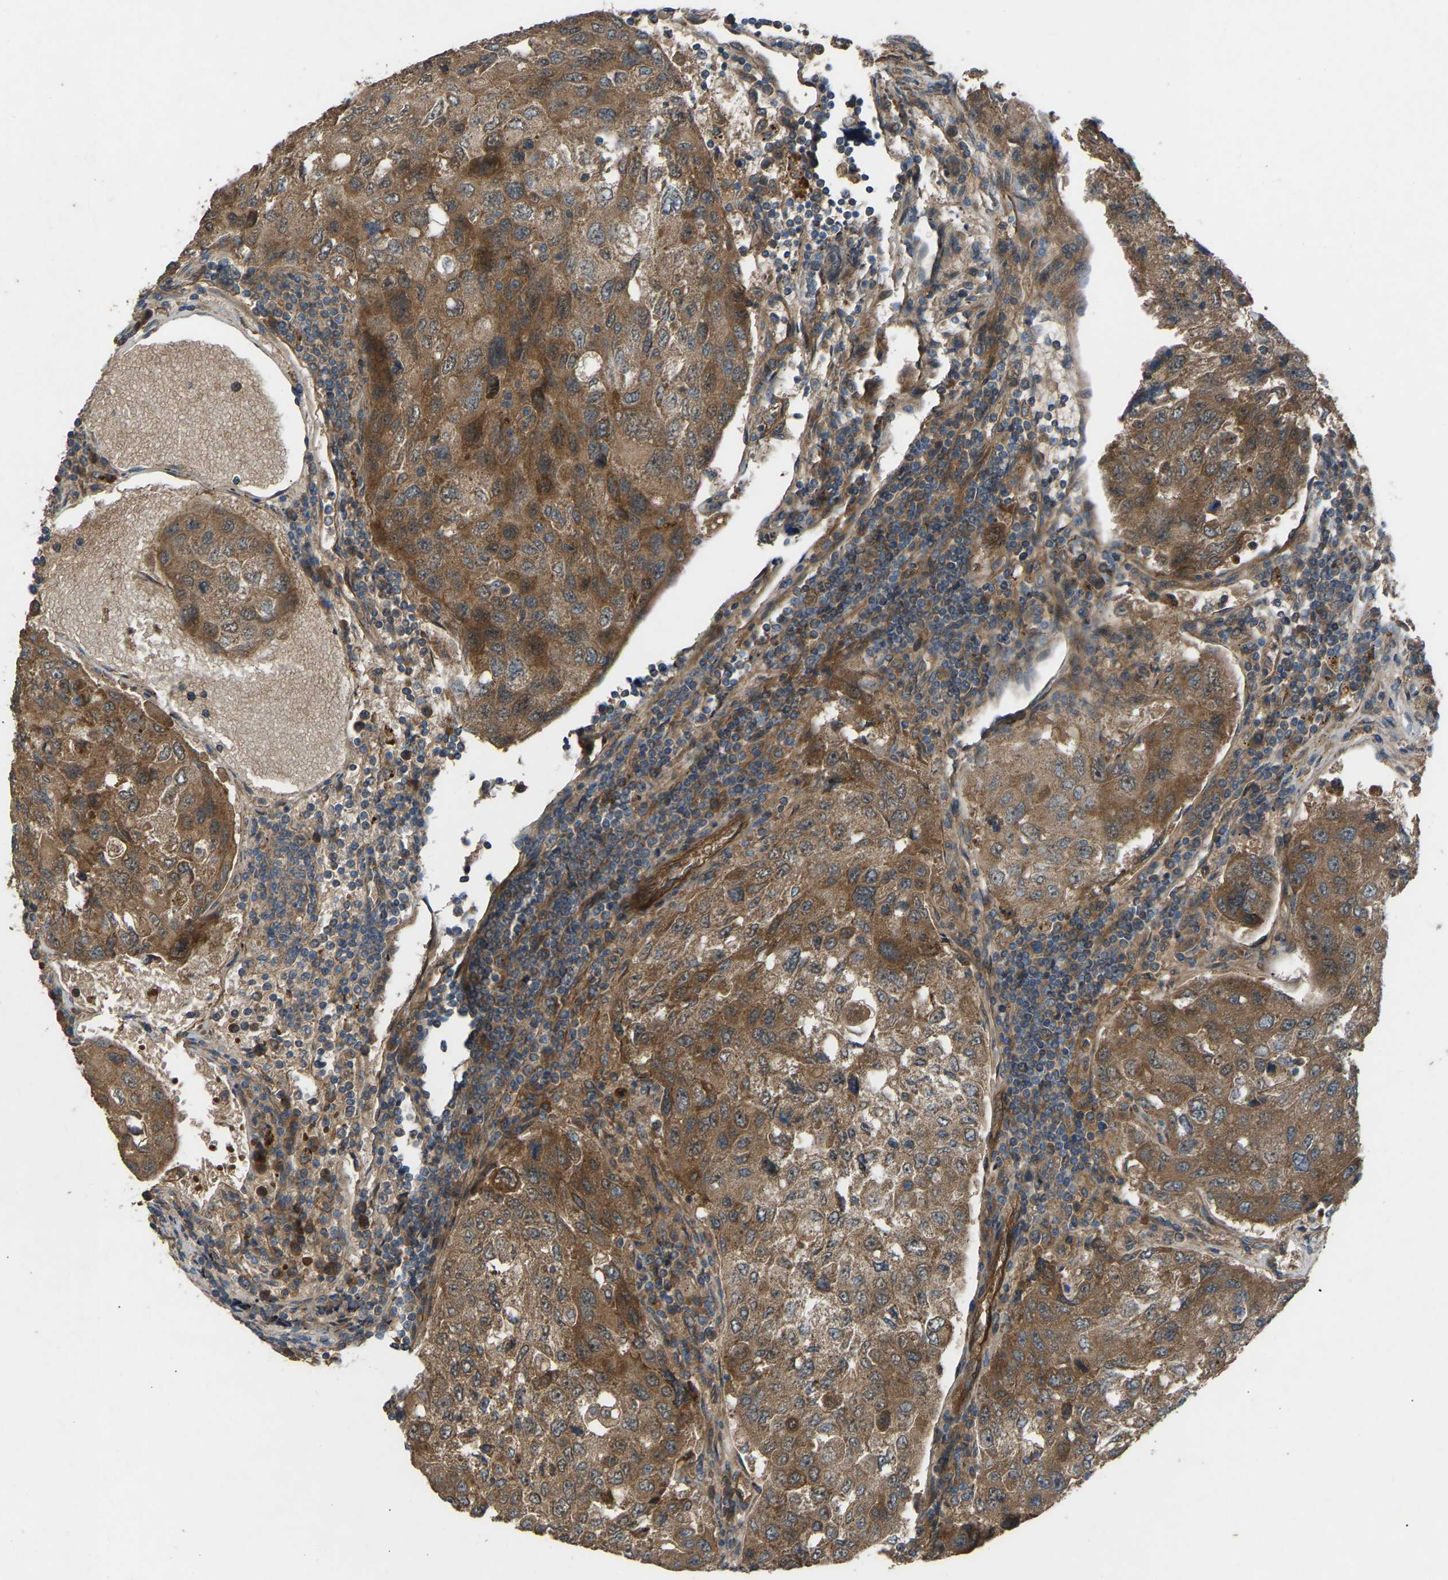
{"staining": {"intensity": "moderate", "quantity": ">75%", "location": "cytoplasmic/membranous"}, "tissue": "urothelial cancer", "cell_type": "Tumor cells", "image_type": "cancer", "snomed": [{"axis": "morphology", "description": "Urothelial carcinoma, High grade"}, {"axis": "topography", "description": "Lymph node"}, {"axis": "topography", "description": "Urinary bladder"}], "caption": "About >75% of tumor cells in high-grade urothelial carcinoma reveal moderate cytoplasmic/membranous protein staining as visualized by brown immunohistochemical staining.", "gene": "GAS2L1", "patient": {"sex": "male", "age": 51}}